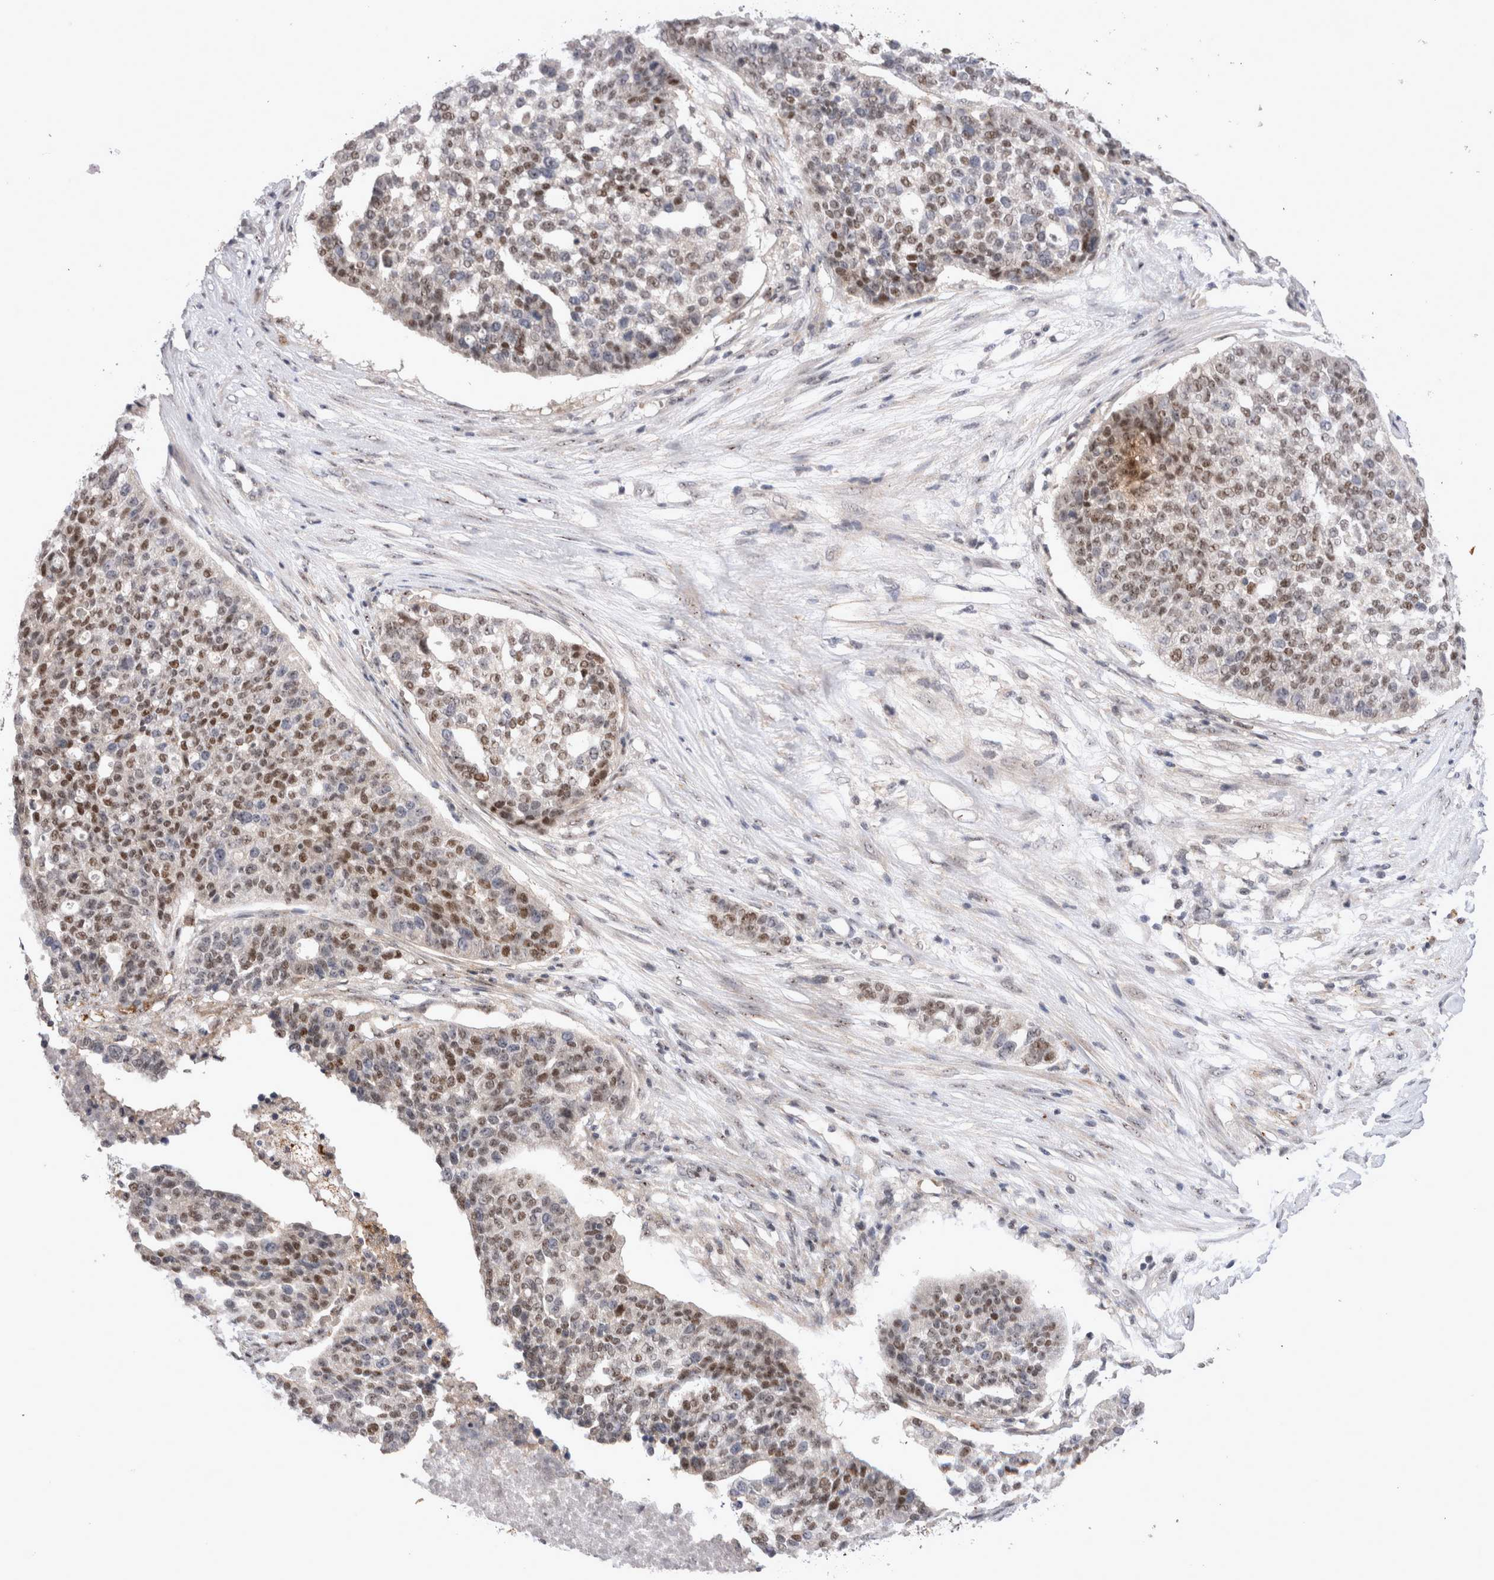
{"staining": {"intensity": "moderate", "quantity": "25%-75%", "location": "nuclear"}, "tissue": "ovarian cancer", "cell_type": "Tumor cells", "image_type": "cancer", "snomed": [{"axis": "morphology", "description": "Cystadenocarcinoma, serous, NOS"}, {"axis": "topography", "description": "Ovary"}], "caption": "Moderate nuclear staining for a protein is appreciated in about 25%-75% of tumor cells of serous cystadenocarcinoma (ovarian) using IHC.", "gene": "STK11", "patient": {"sex": "female", "age": 59}}